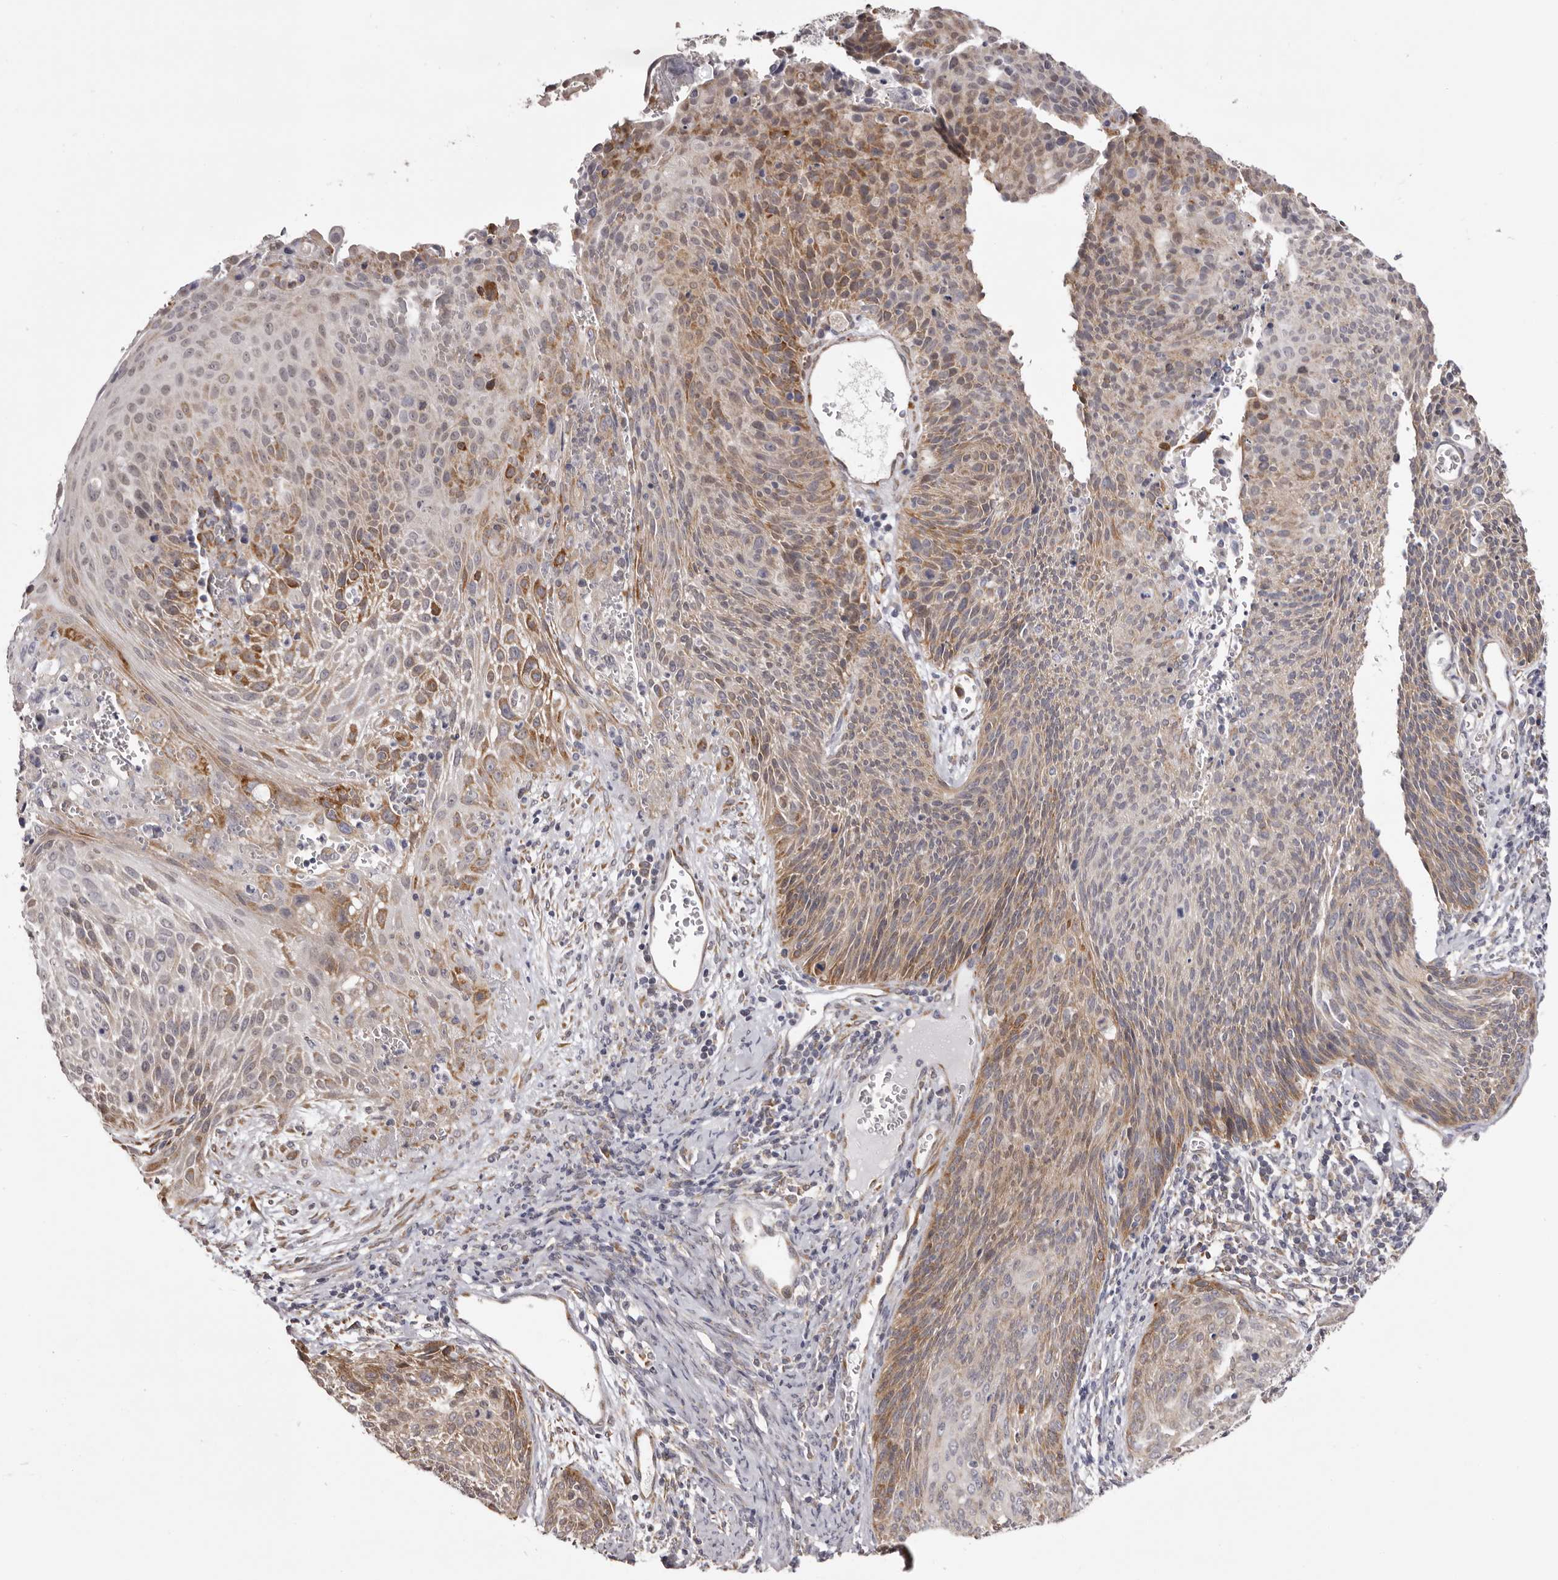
{"staining": {"intensity": "moderate", "quantity": "<25%", "location": "cytoplasmic/membranous"}, "tissue": "cervical cancer", "cell_type": "Tumor cells", "image_type": "cancer", "snomed": [{"axis": "morphology", "description": "Squamous cell carcinoma, NOS"}, {"axis": "topography", "description": "Cervix"}], "caption": "Immunohistochemistry image of cervical squamous cell carcinoma stained for a protein (brown), which reveals low levels of moderate cytoplasmic/membranous expression in about <25% of tumor cells.", "gene": "PIGX", "patient": {"sex": "female", "age": 55}}